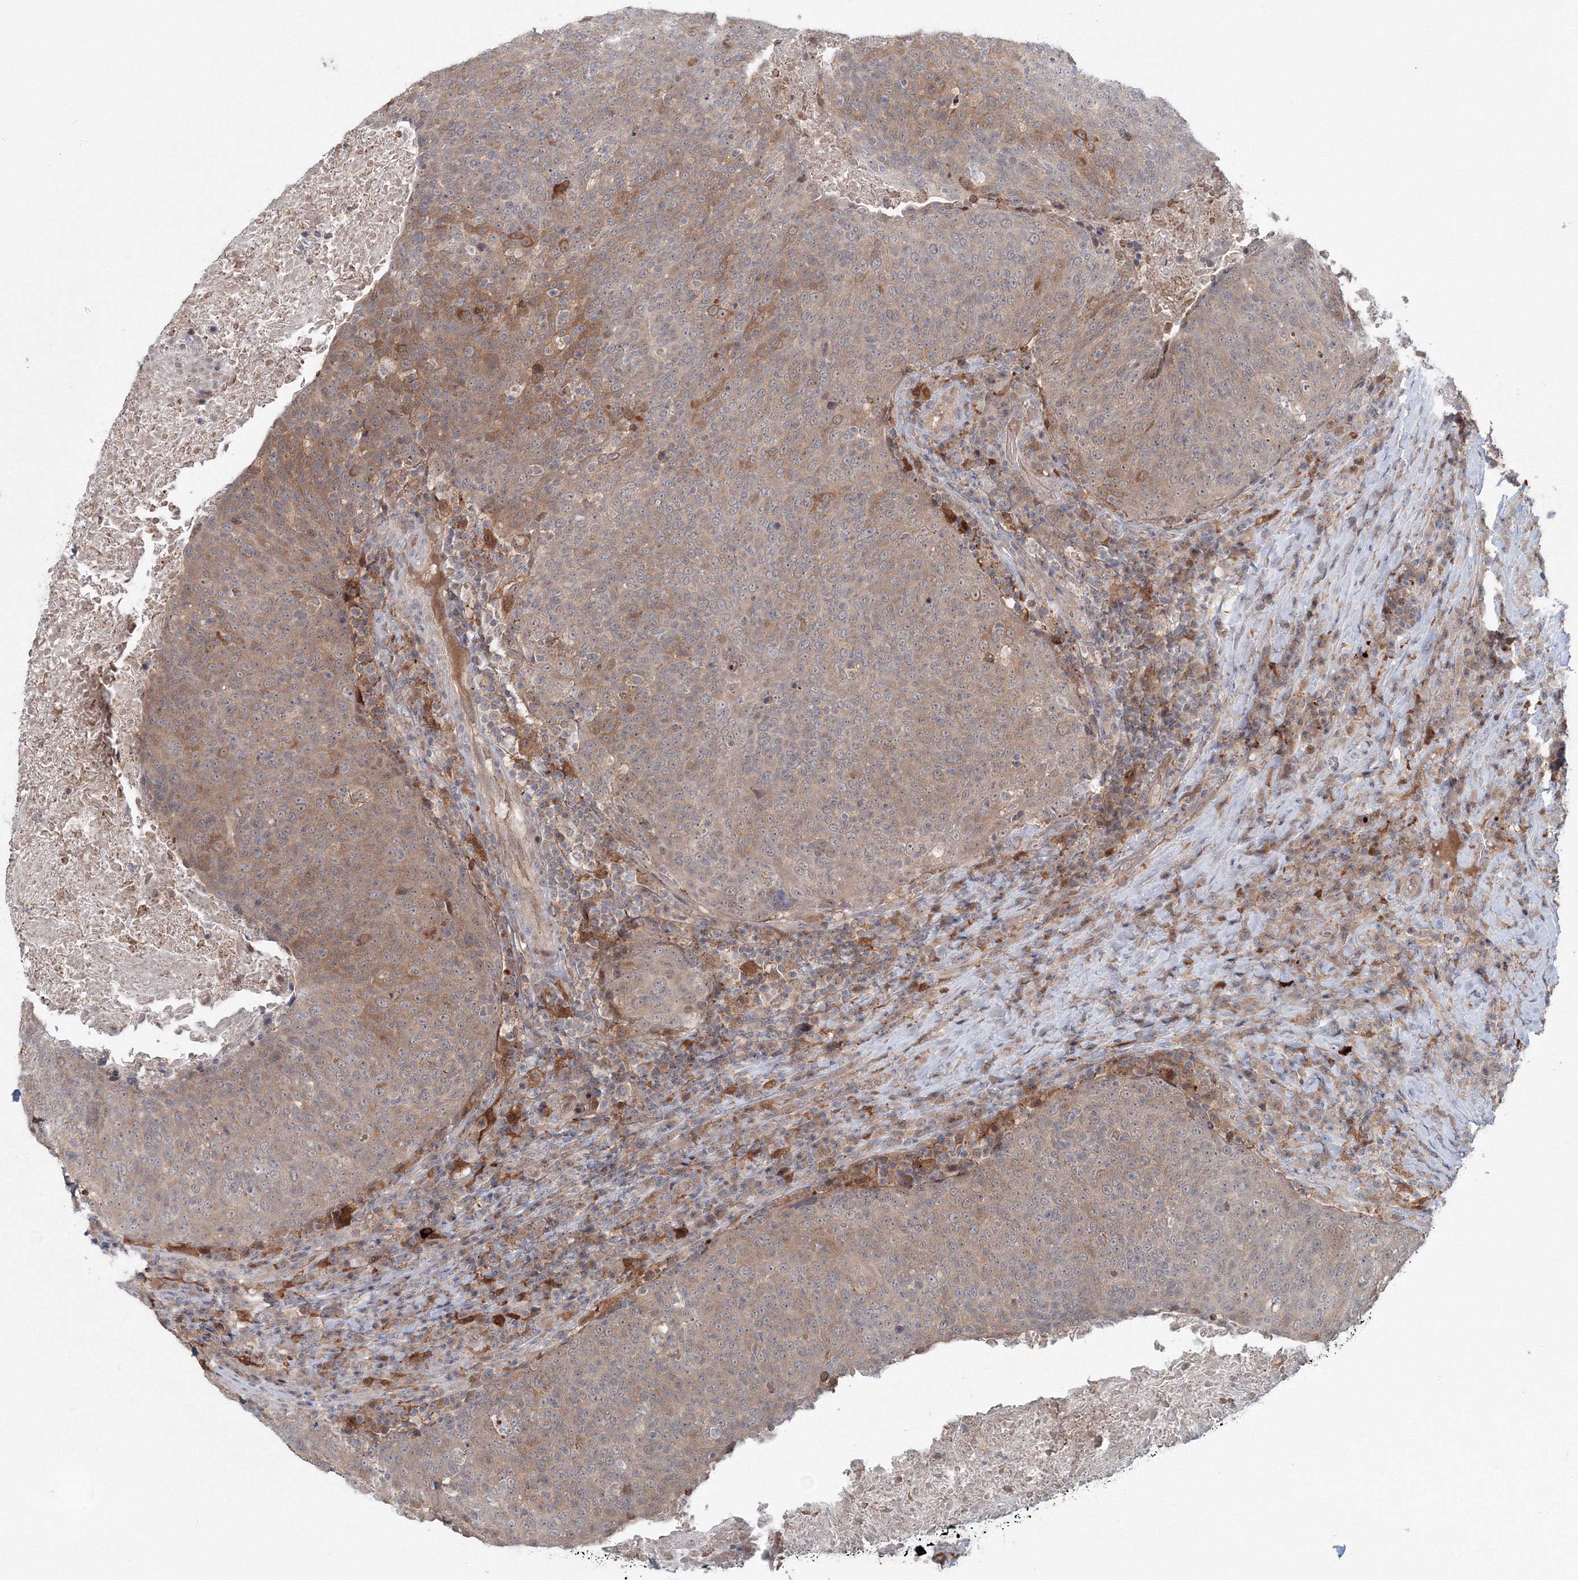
{"staining": {"intensity": "moderate", "quantity": ">75%", "location": "cytoplasmic/membranous"}, "tissue": "head and neck cancer", "cell_type": "Tumor cells", "image_type": "cancer", "snomed": [{"axis": "morphology", "description": "Squamous cell carcinoma, NOS"}, {"axis": "morphology", "description": "Squamous cell carcinoma, metastatic, NOS"}, {"axis": "topography", "description": "Lymph node"}, {"axis": "topography", "description": "Head-Neck"}], "caption": "IHC photomicrograph of neoplastic tissue: head and neck cancer stained using immunohistochemistry displays medium levels of moderate protein expression localized specifically in the cytoplasmic/membranous of tumor cells, appearing as a cytoplasmic/membranous brown color.", "gene": "MKRN2", "patient": {"sex": "male", "age": 62}}